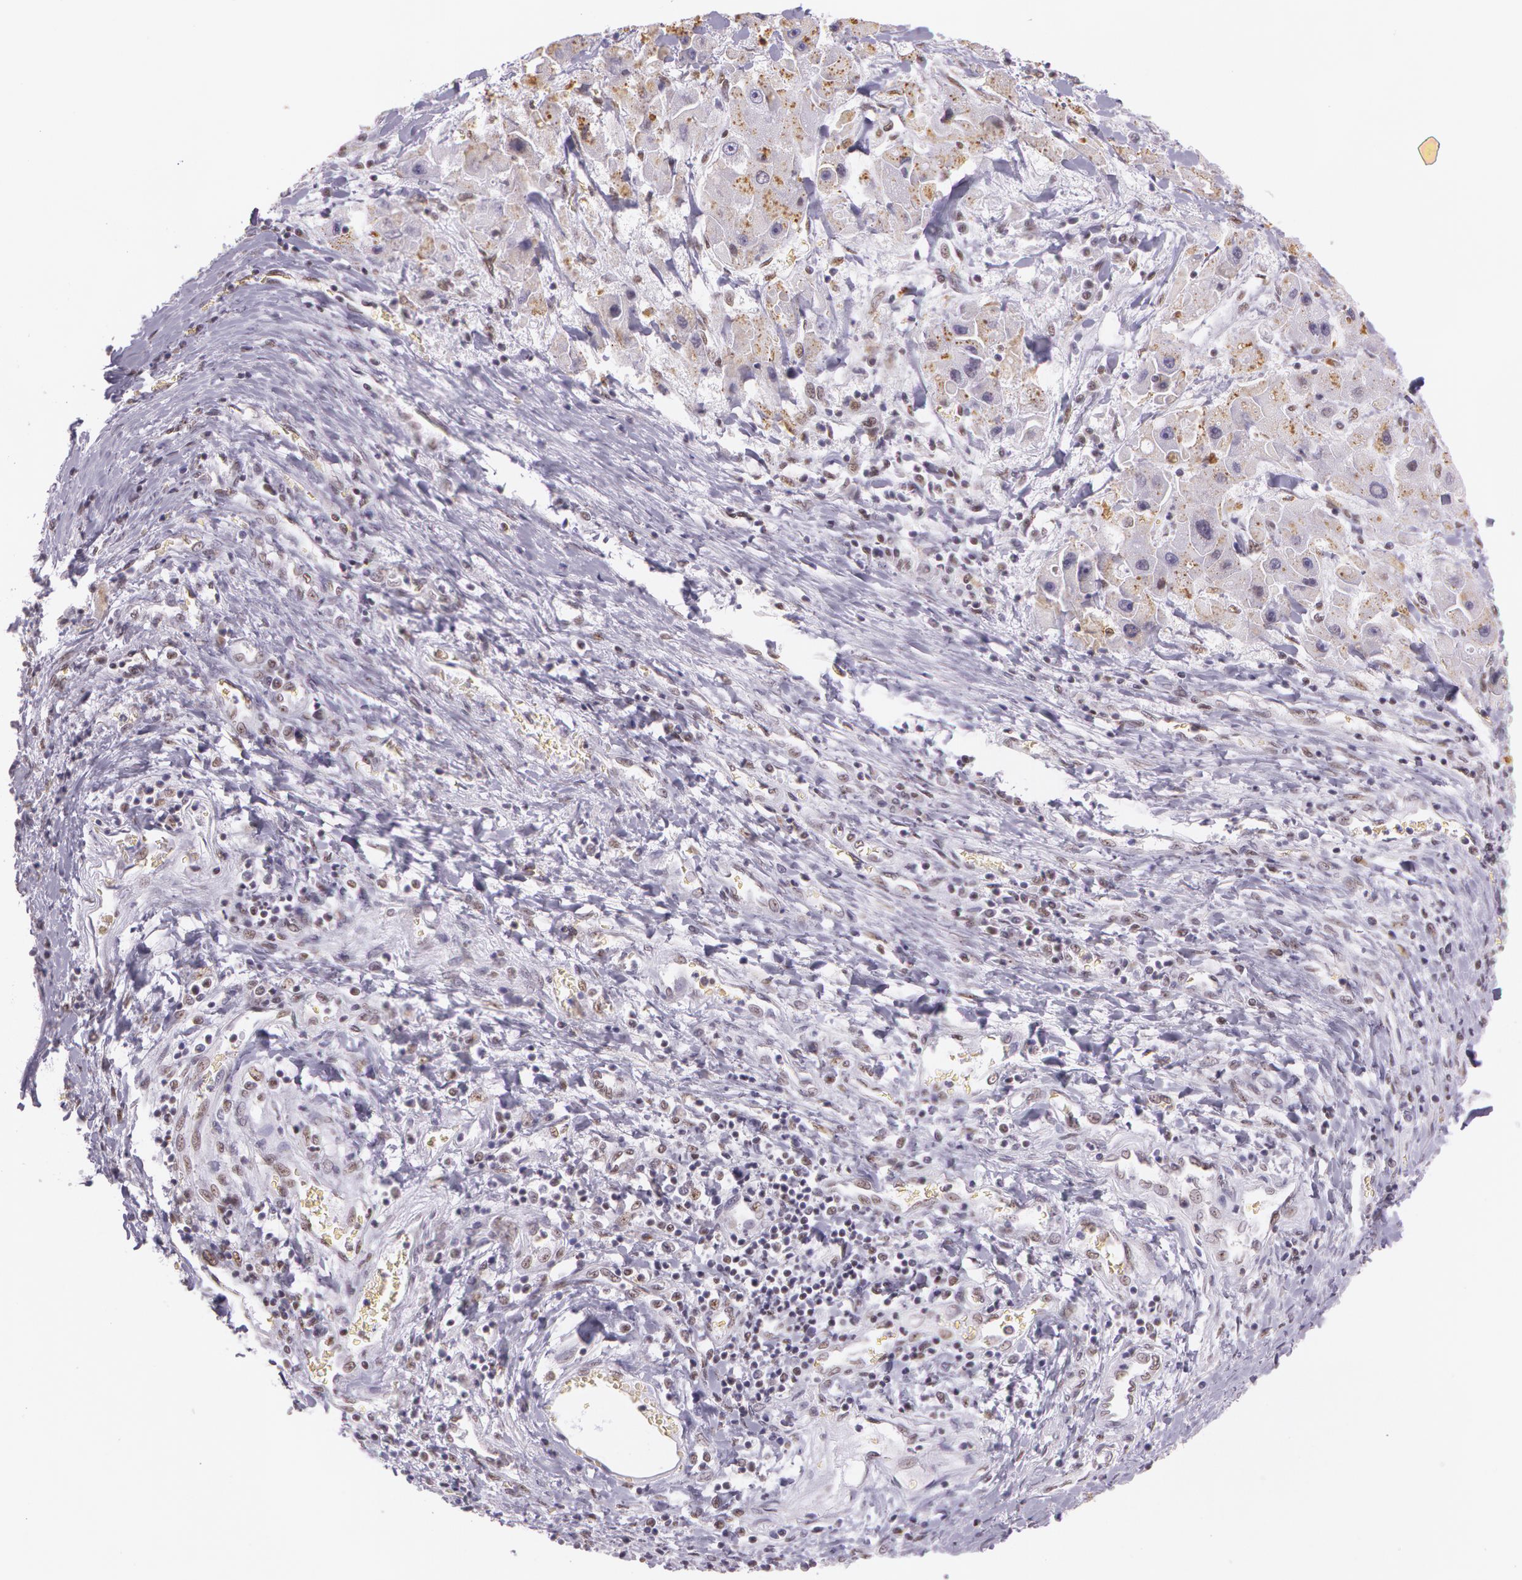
{"staining": {"intensity": "negative", "quantity": "none", "location": "none"}, "tissue": "liver cancer", "cell_type": "Tumor cells", "image_type": "cancer", "snomed": [{"axis": "morphology", "description": "Carcinoma, Hepatocellular, NOS"}, {"axis": "topography", "description": "Liver"}], "caption": "IHC image of neoplastic tissue: human liver cancer stained with DAB (3,3'-diaminobenzidine) demonstrates no significant protein expression in tumor cells.", "gene": "NBN", "patient": {"sex": "male", "age": 24}}